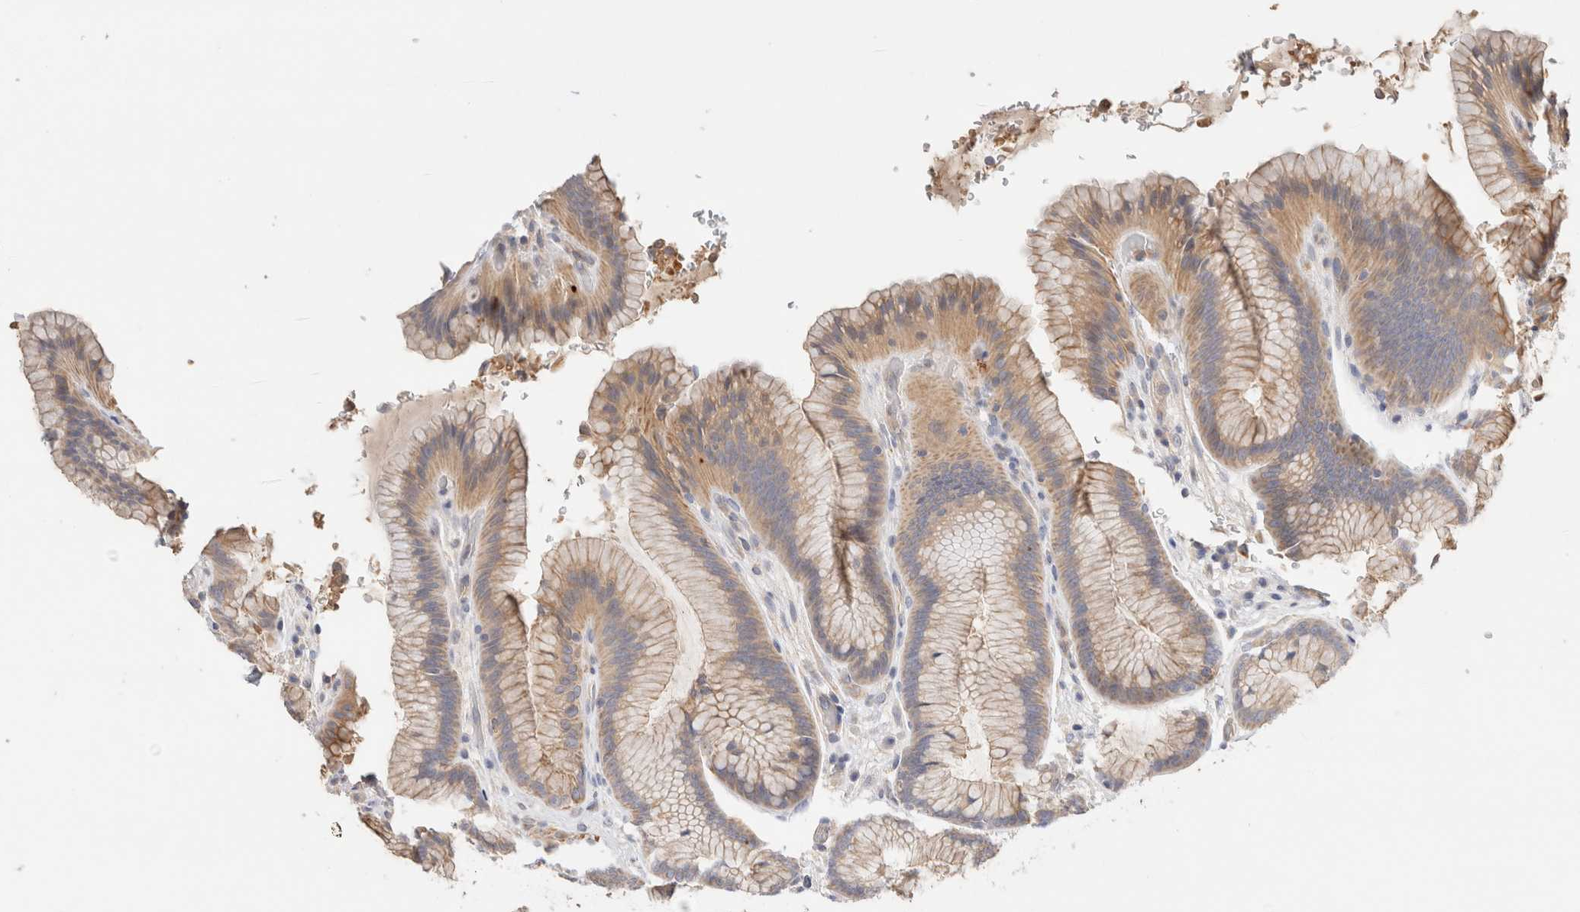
{"staining": {"intensity": "moderate", "quantity": "<25%", "location": "cytoplasmic/membranous"}, "tissue": "stomach", "cell_type": "Glandular cells", "image_type": "normal", "snomed": [{"axis": "morphology", "description": "Normal tissue, NOS"}, {"axis": "topography", "description": "Stomach"}], "caption": "Stomach stained with DAB (3,3'-diaminobenzidine) immunohistochemistry (IHC) displays low levels of moderate cytoplasmic/membranous staining in approximately <25% of glandular cells. Immunohistochemistry (ihc) stains the protein of interest in brown and the nuclei are stained blue.", "gene": "B3GNTL1", "patient": {"sex": "male", "age": 42}}